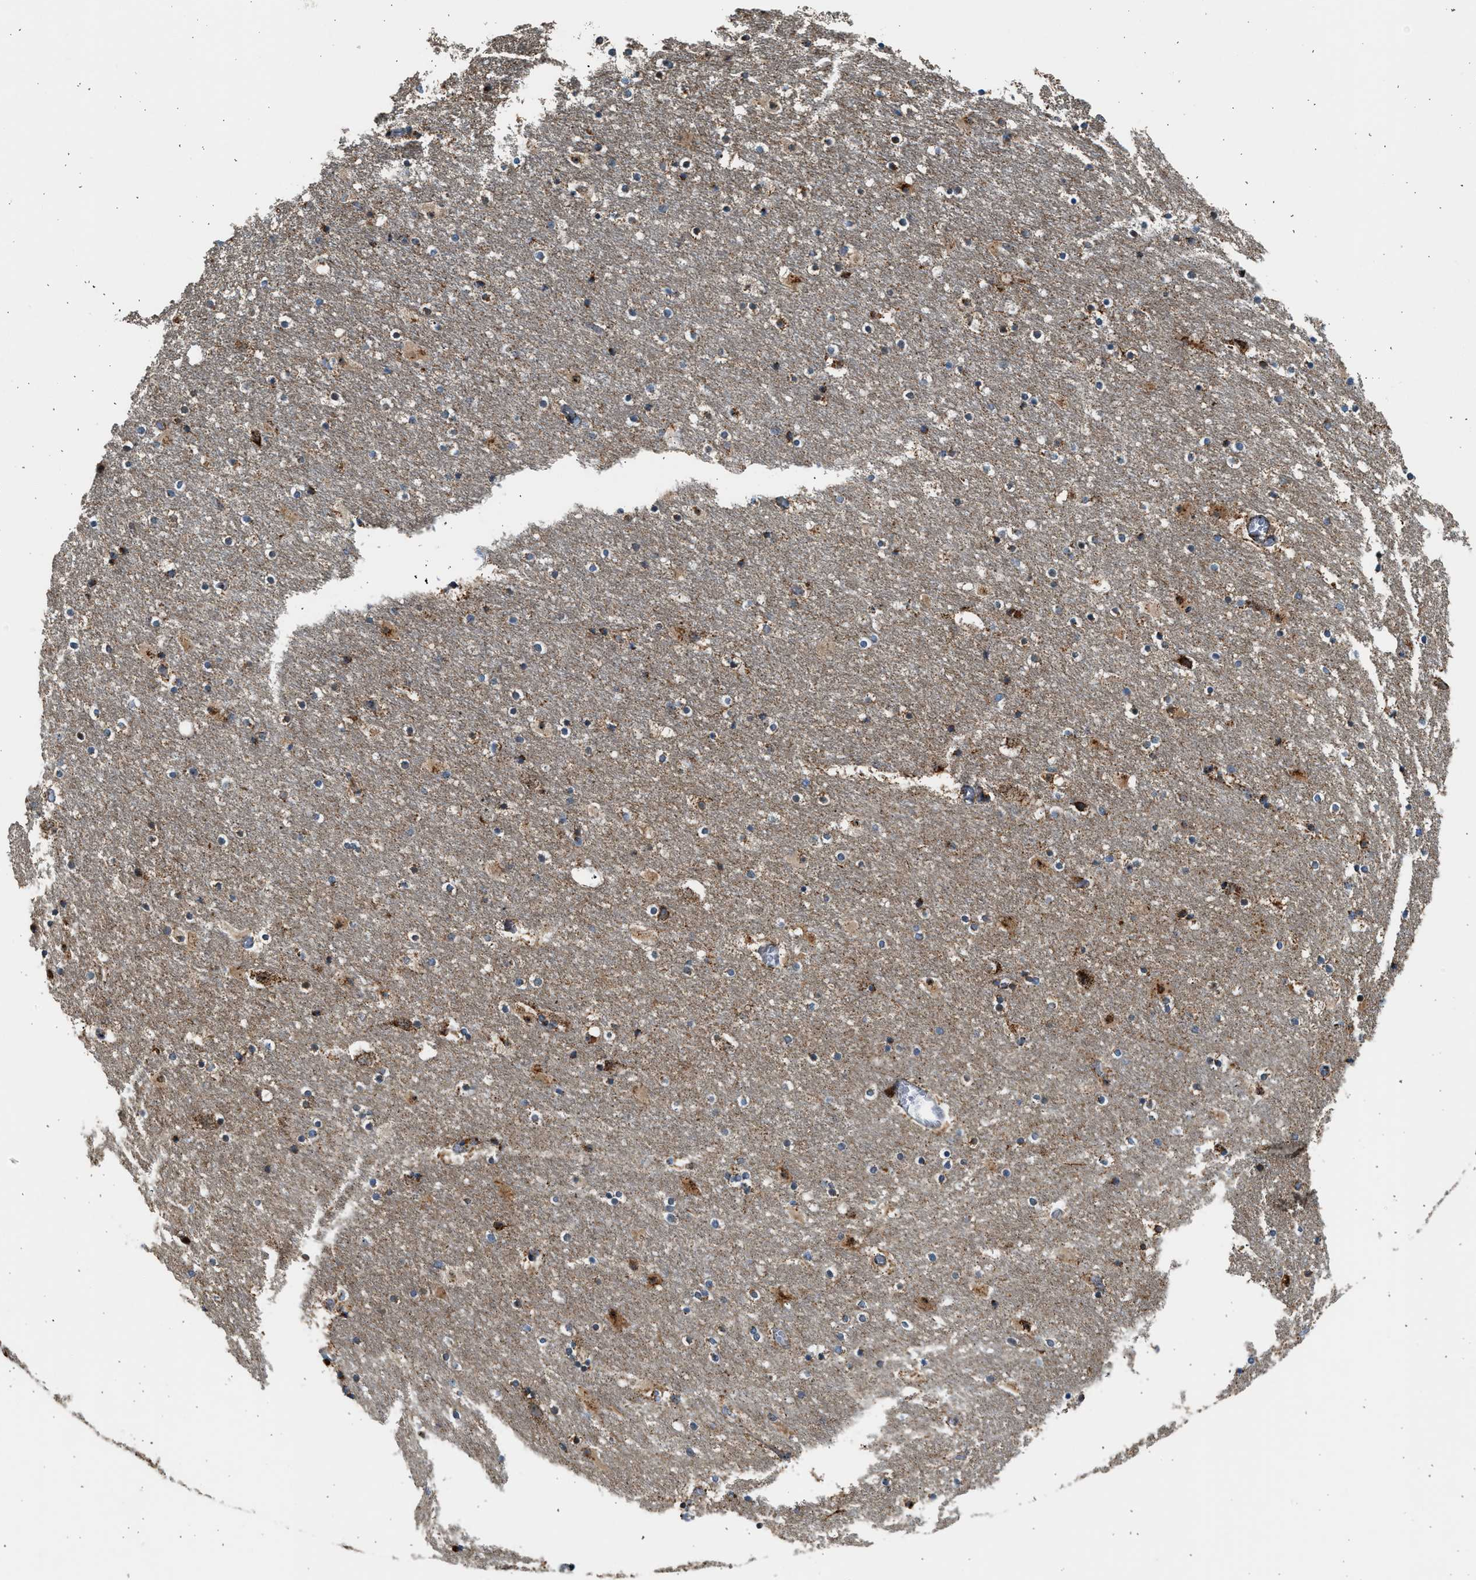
{"staining": {"intensity": "moderate", "quantity": "25%-75%", "location": "cytoplasmic/membranous,nuclear"}, "tissue": "hippocampus", "cell_type": "Glial cells", "image_type": "normal", "snomed": [{"axis": "morphology", "description": "Normal tissue, NOS"}, {"axis": "topography", "description": "Hippocampus"}], "caption": "Protein analysis of normal hippocampus displays moderate cytoplasmic/membranous,nuclear expression in approximately 25%-75% of glial cells. (DAB IHC, brown staining for protein, blue staining for nuclei).", "gene": "KCNMB3", "patient": {"sex": "male", "age": 45}}